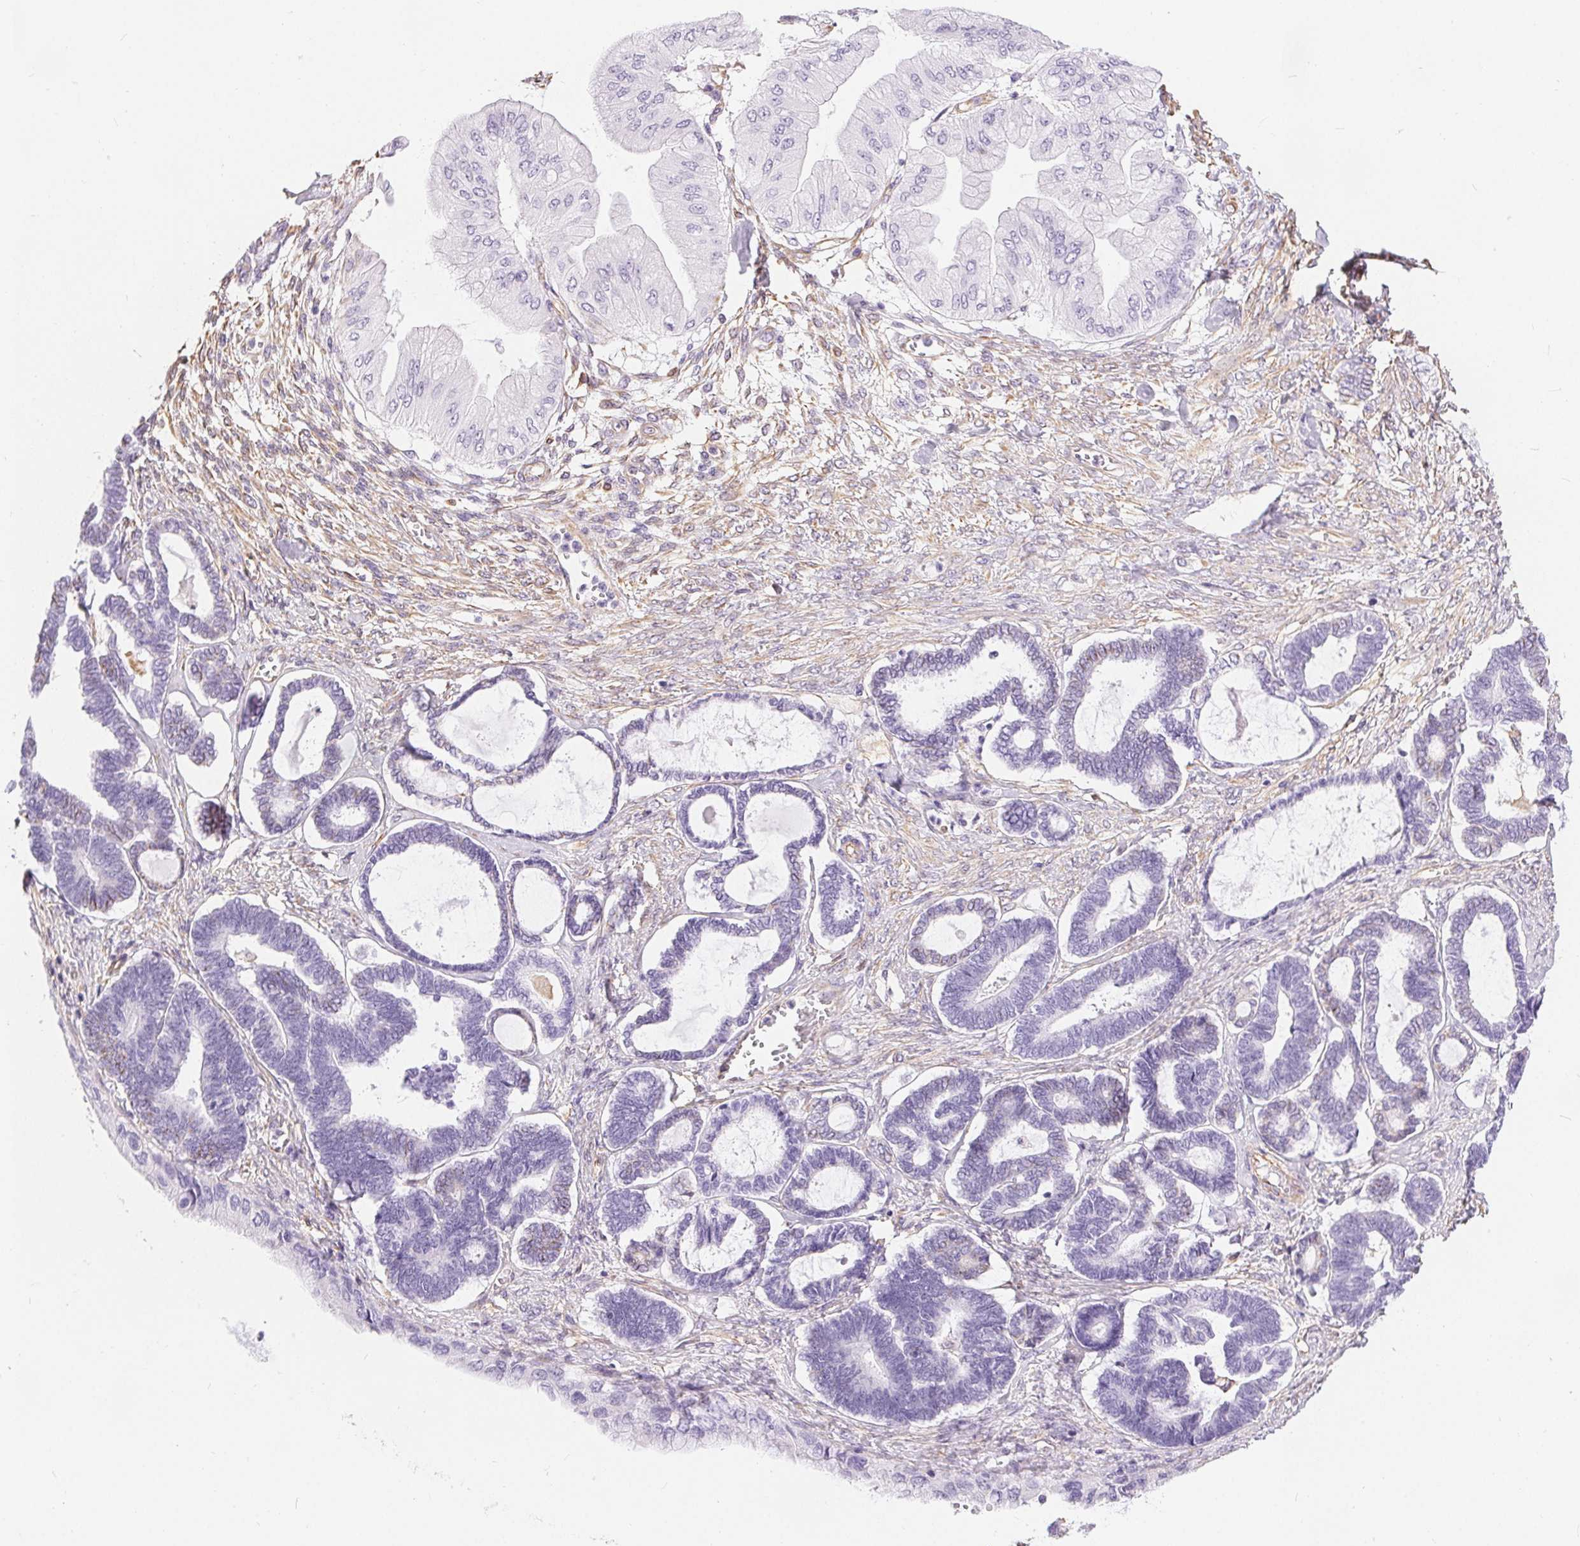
{"staining": {"intensity": "negative", "quantity": "none", "location": "none"}, "tissue": "ovarian cancer", "cell_type": "Tumor cells", "image_type": "cancer", "snomed": [{"axis": "morphology", "description": "Carcinoma, endometroid"}, {"axis": "topography", "description": "Ovary"}], "caption": "Immunohistochemistry (IHC) micrograph of human ovarian cancer stained for a protein (brown), which shows no staining in tumor cells.", "gene": "GFAP", "patient": {"sex": "female", "age": 70}}